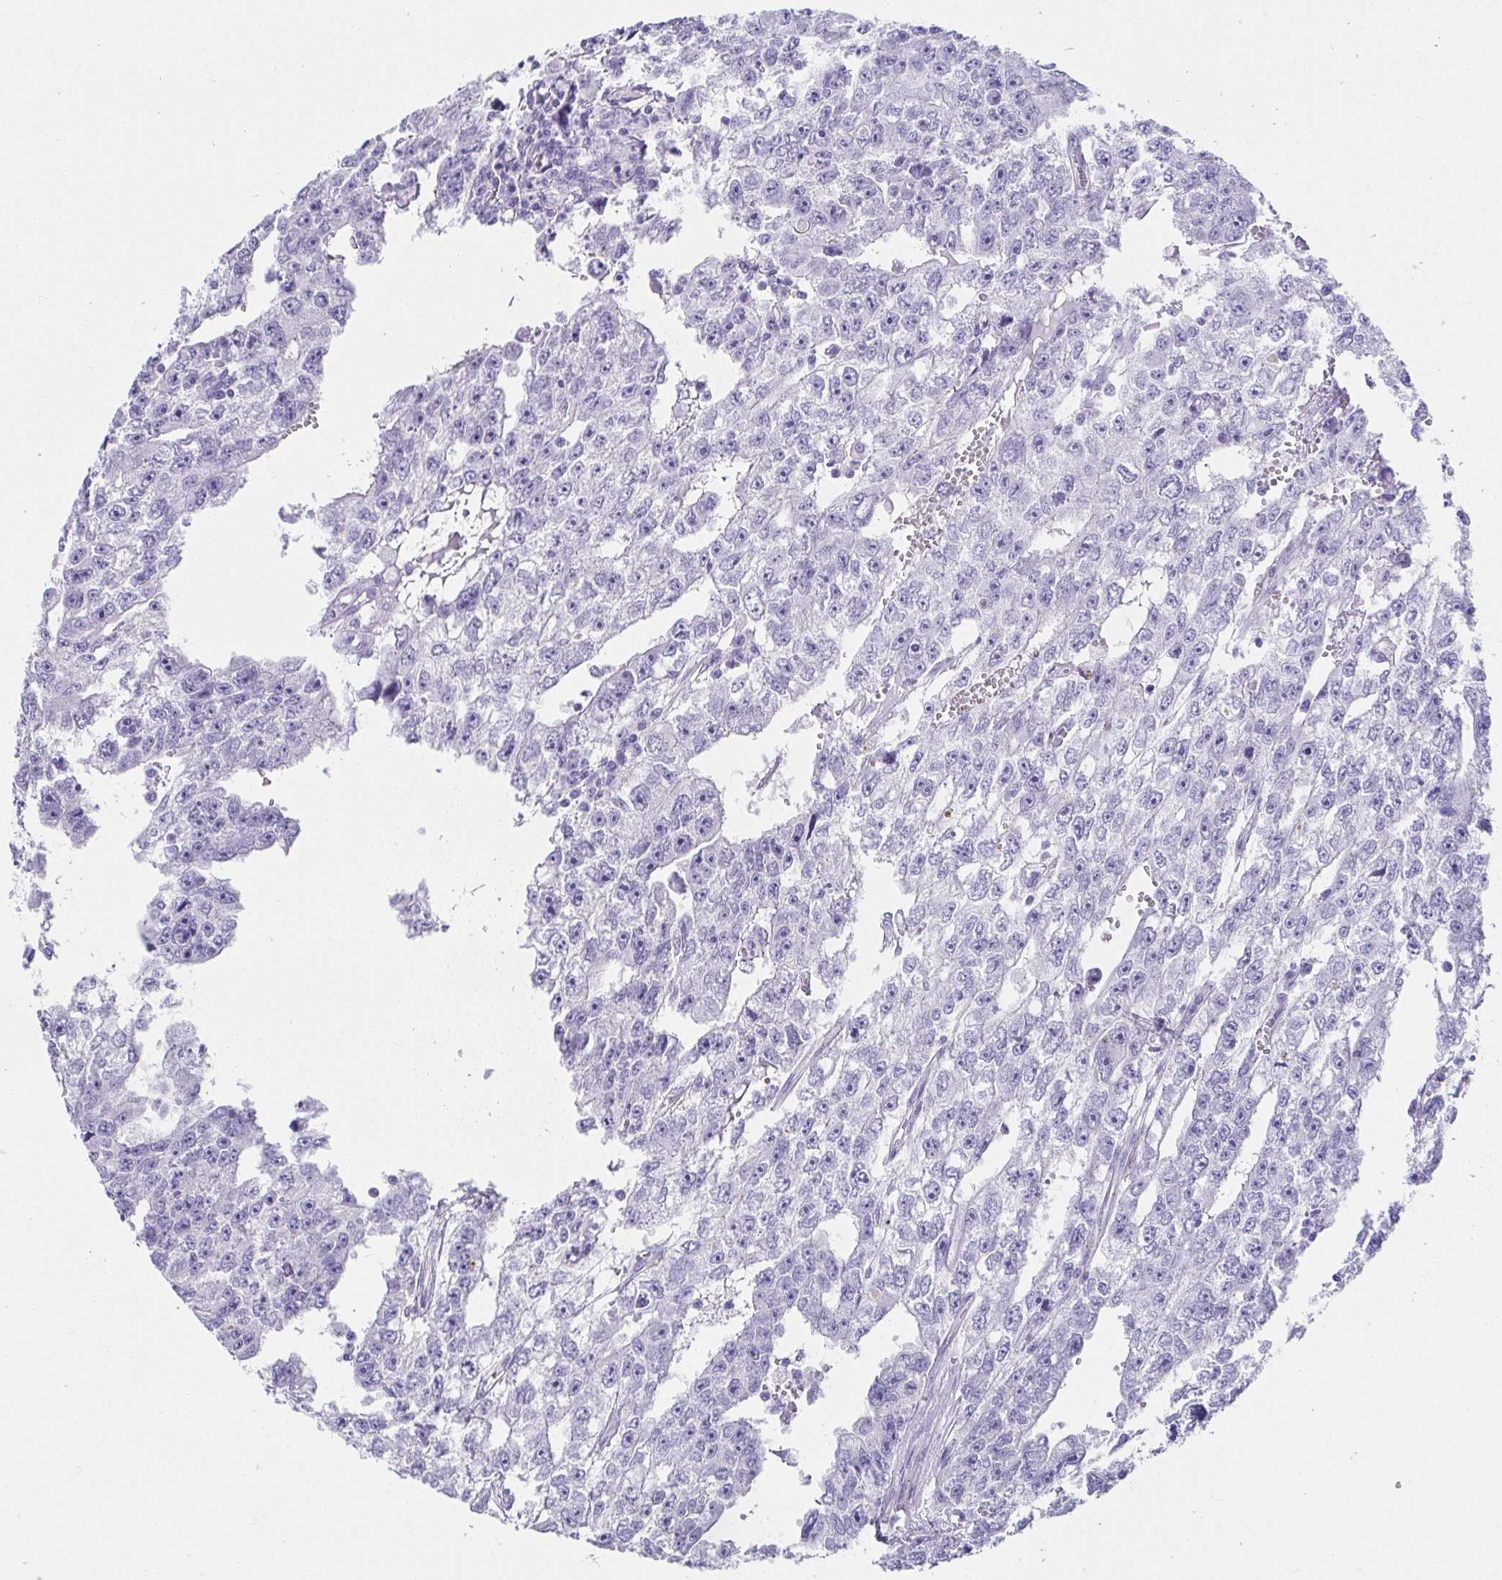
{"staining": {"intensity": "negative", "quantity": "none", "location": "none"}, "tissue": "testis cancer", "cell_type": "Tumor cells", "image_type": "cancer", "snomed": [{"axis": "morphology", "description": "Carcinoma, Embryonal, NOS"}, {"axis": "topography", "description": "Testis"}], "caption": "A histopathology image of testis embryonal carcinoma stained for a protein exhibits no brown staining in tumor cells.", "gene": "VGLL1", "patient": {"sex": "male", "age": 20}}